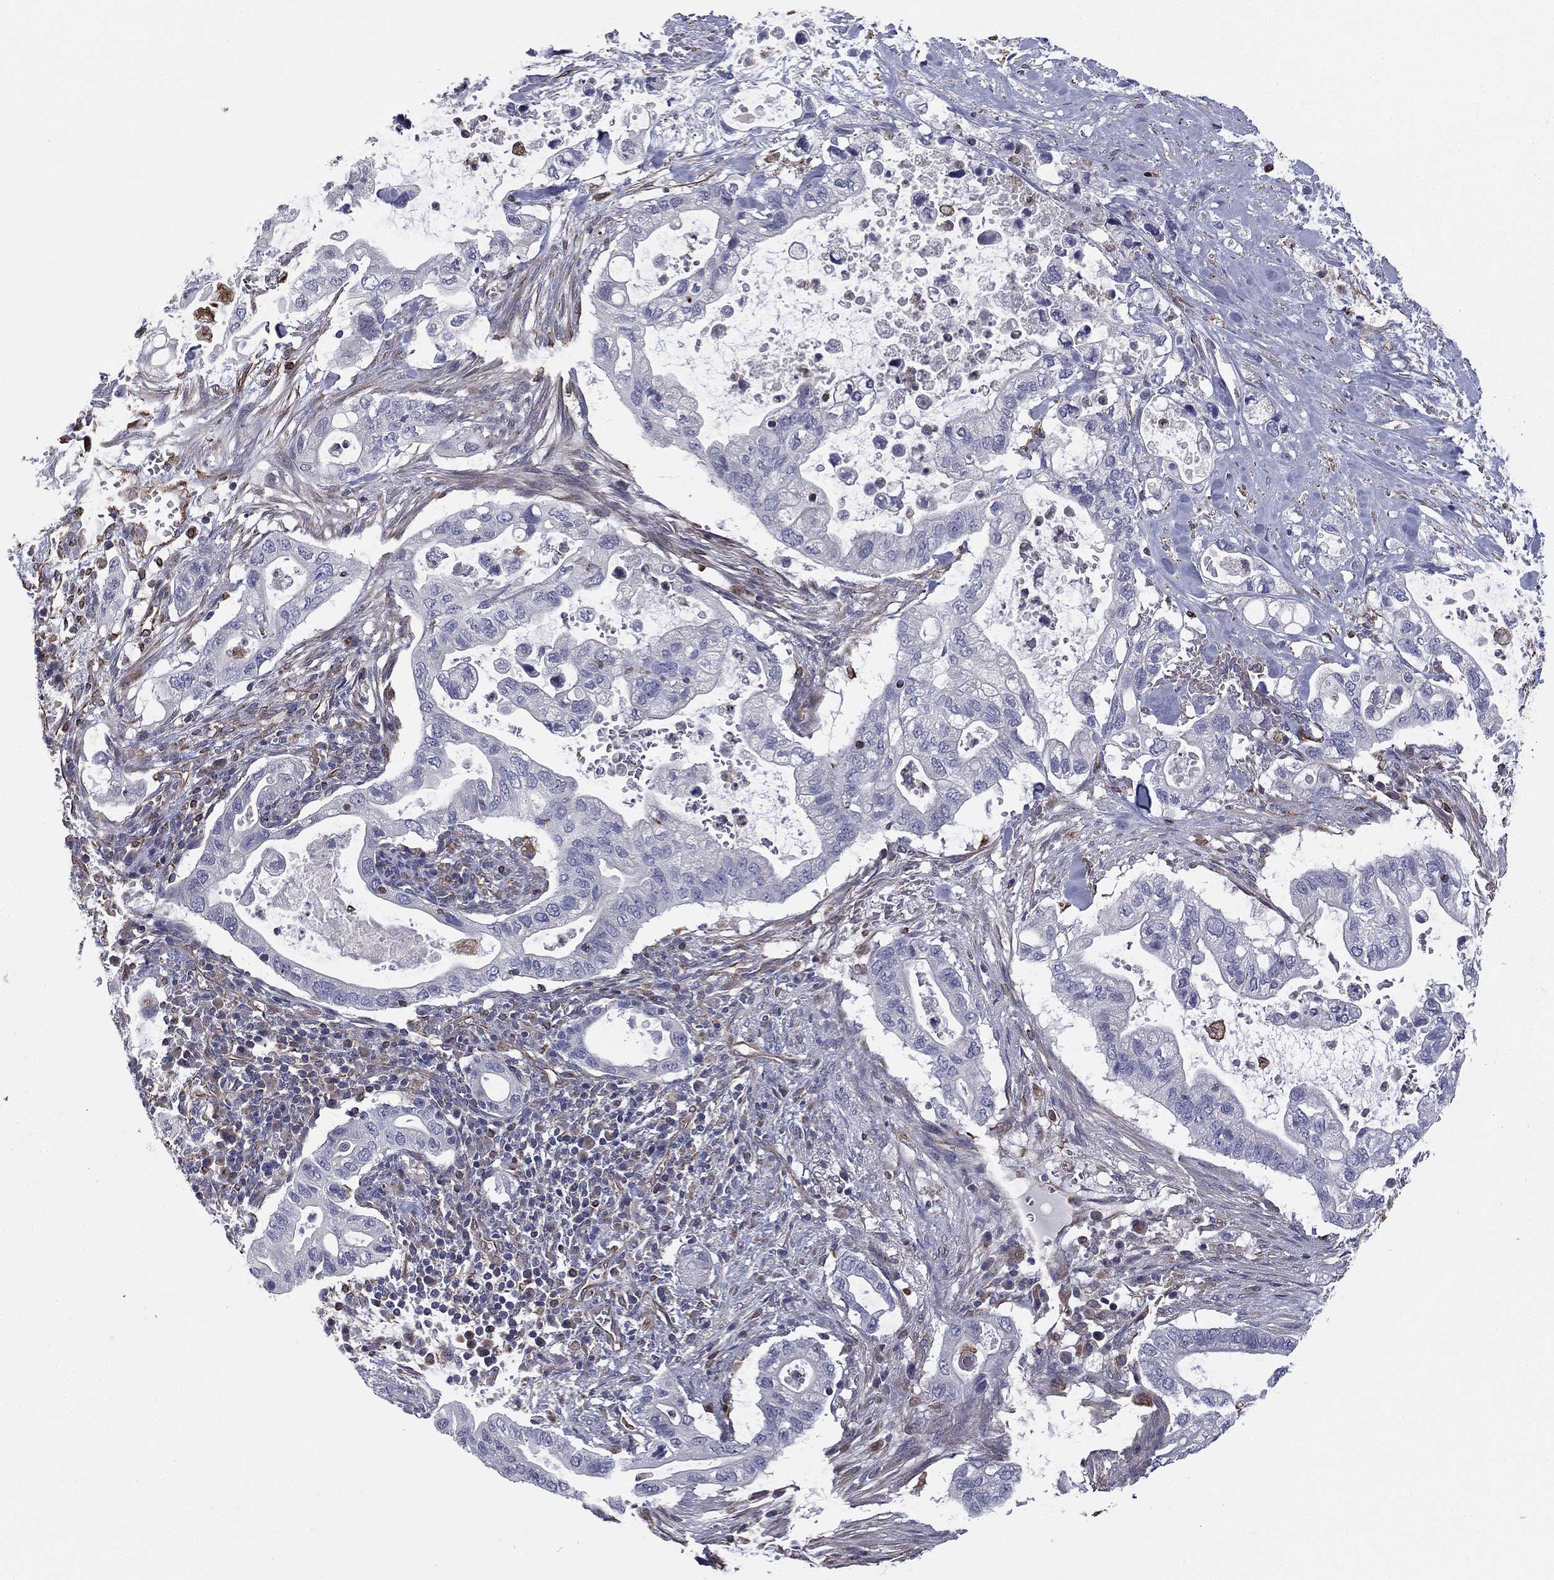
{"staining": {"intensity": "negative", "quantity": "none", "location": "none"}, "tissue": "pancreatic cancer", "cell_type": "Tumor cells", "image_type": "cancer", "snomed": [{"axis": "morphology", "description": "Adenocarcinoma, NOS"}, {"axis": "topography", "description": "Pancreas"}], "caption": "This is an IHC histopathology image of human pancreatic adenocarcinoma. There is no positivity in tumor cells.", "gene": "SCUBE1", "patient": {"sex": "female", "age": 72}}